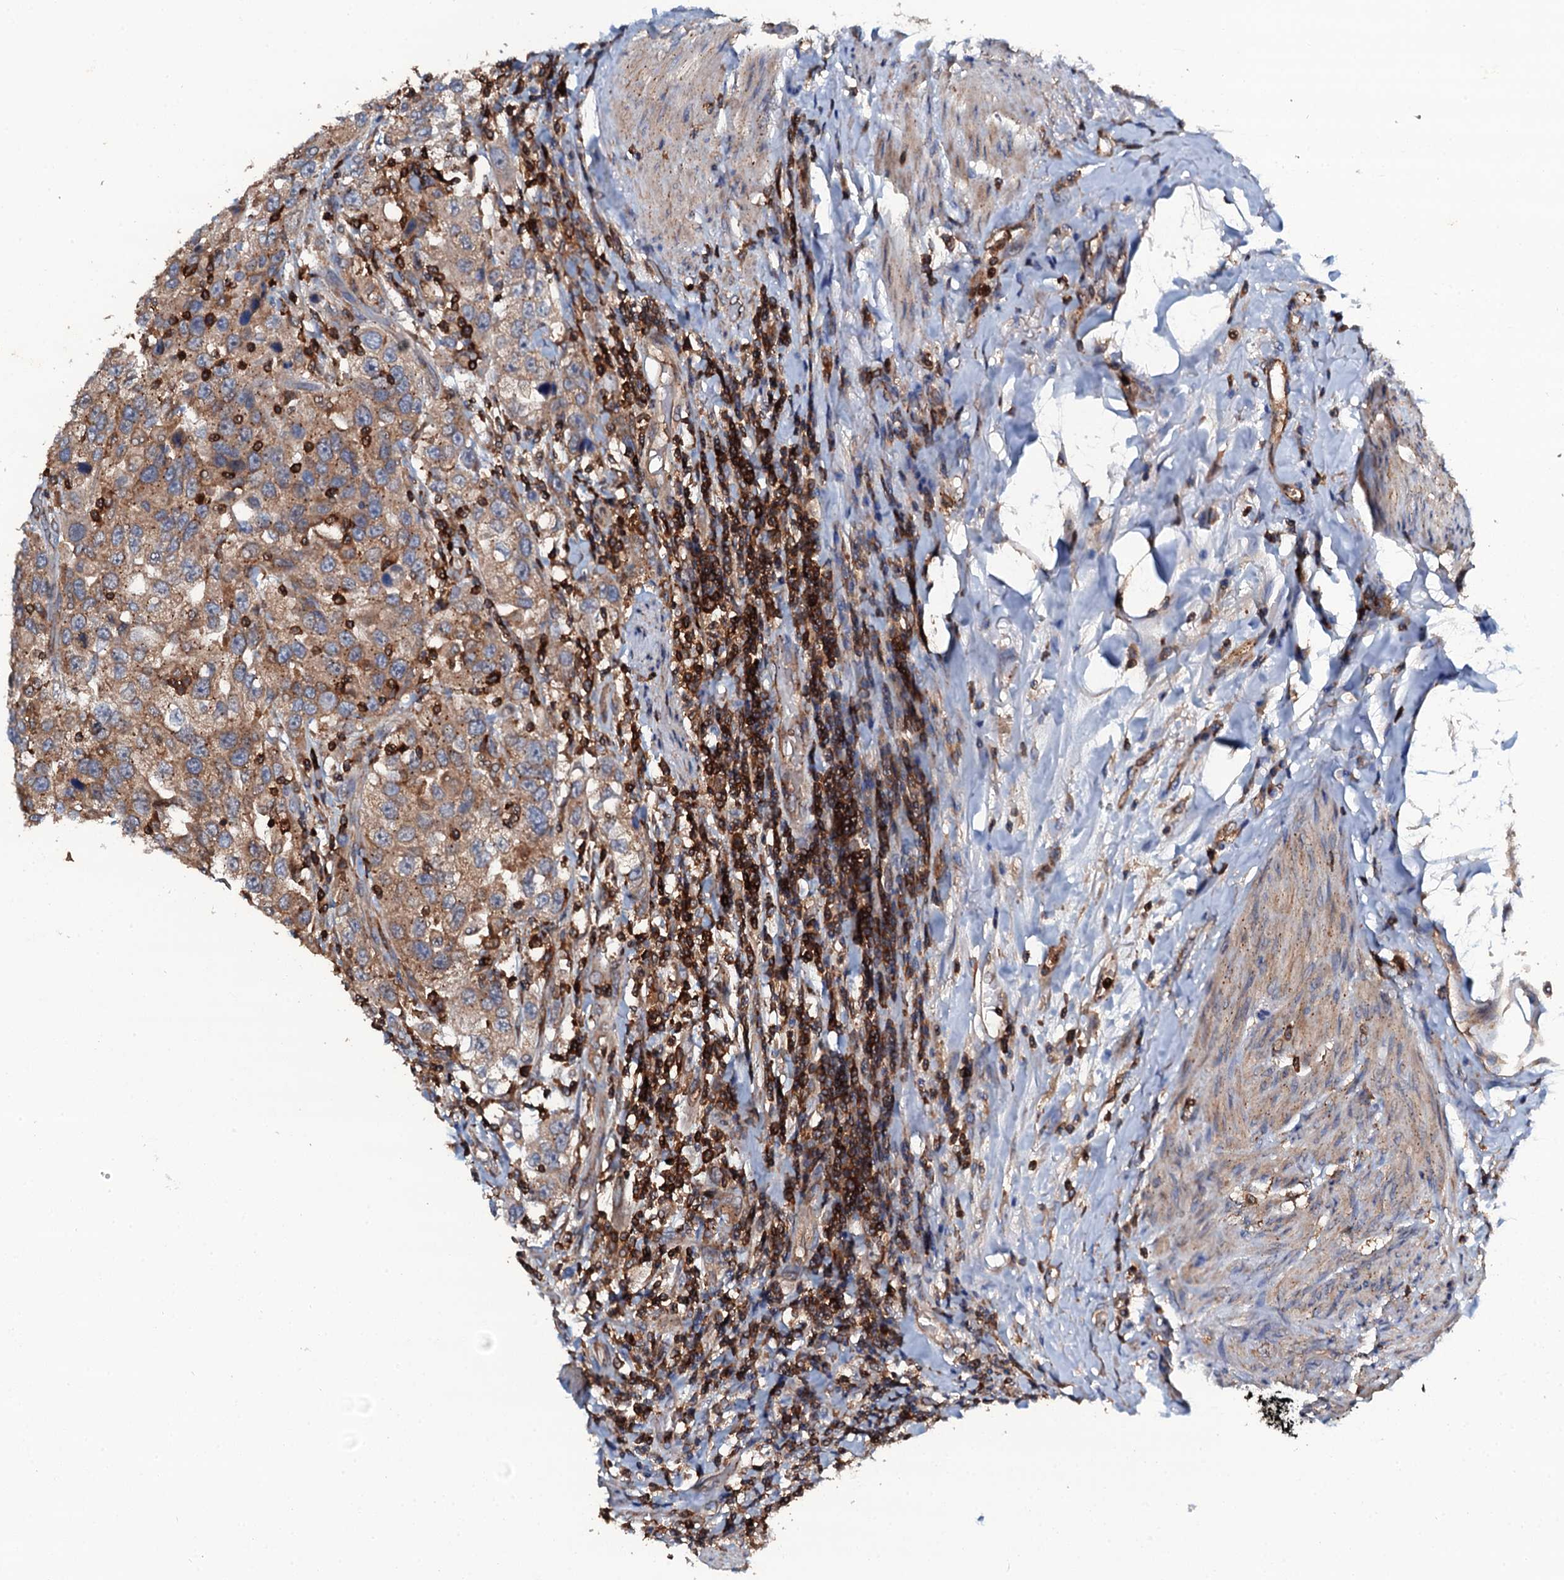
{"staining": {"intensity": "moderate", "quantity": ">75%", "location": "cytoplasmic/membranous"}, "tissue": "urothelial cancer", "cell_type": "Tumor cells", "image_type": "cancer", "snomed": [{"axis": "morphology", "description": "Urothelial carcinoma, High grade"}, {"axis": "topography", "description": "Urinary bladder"}], "caption": "Urothelial cancer tissue shows moderate cytoplasmic/membranous staining in approximately >75% of tumor cells, visualized by immunohistochemistry. The protein of interest is stained brown, and the nuclei are stained in blue (DAB IHC with brightfield microscopy, high magnification).", "gene": "GRK2", "patient": {"sex": "female", "age": 80}}